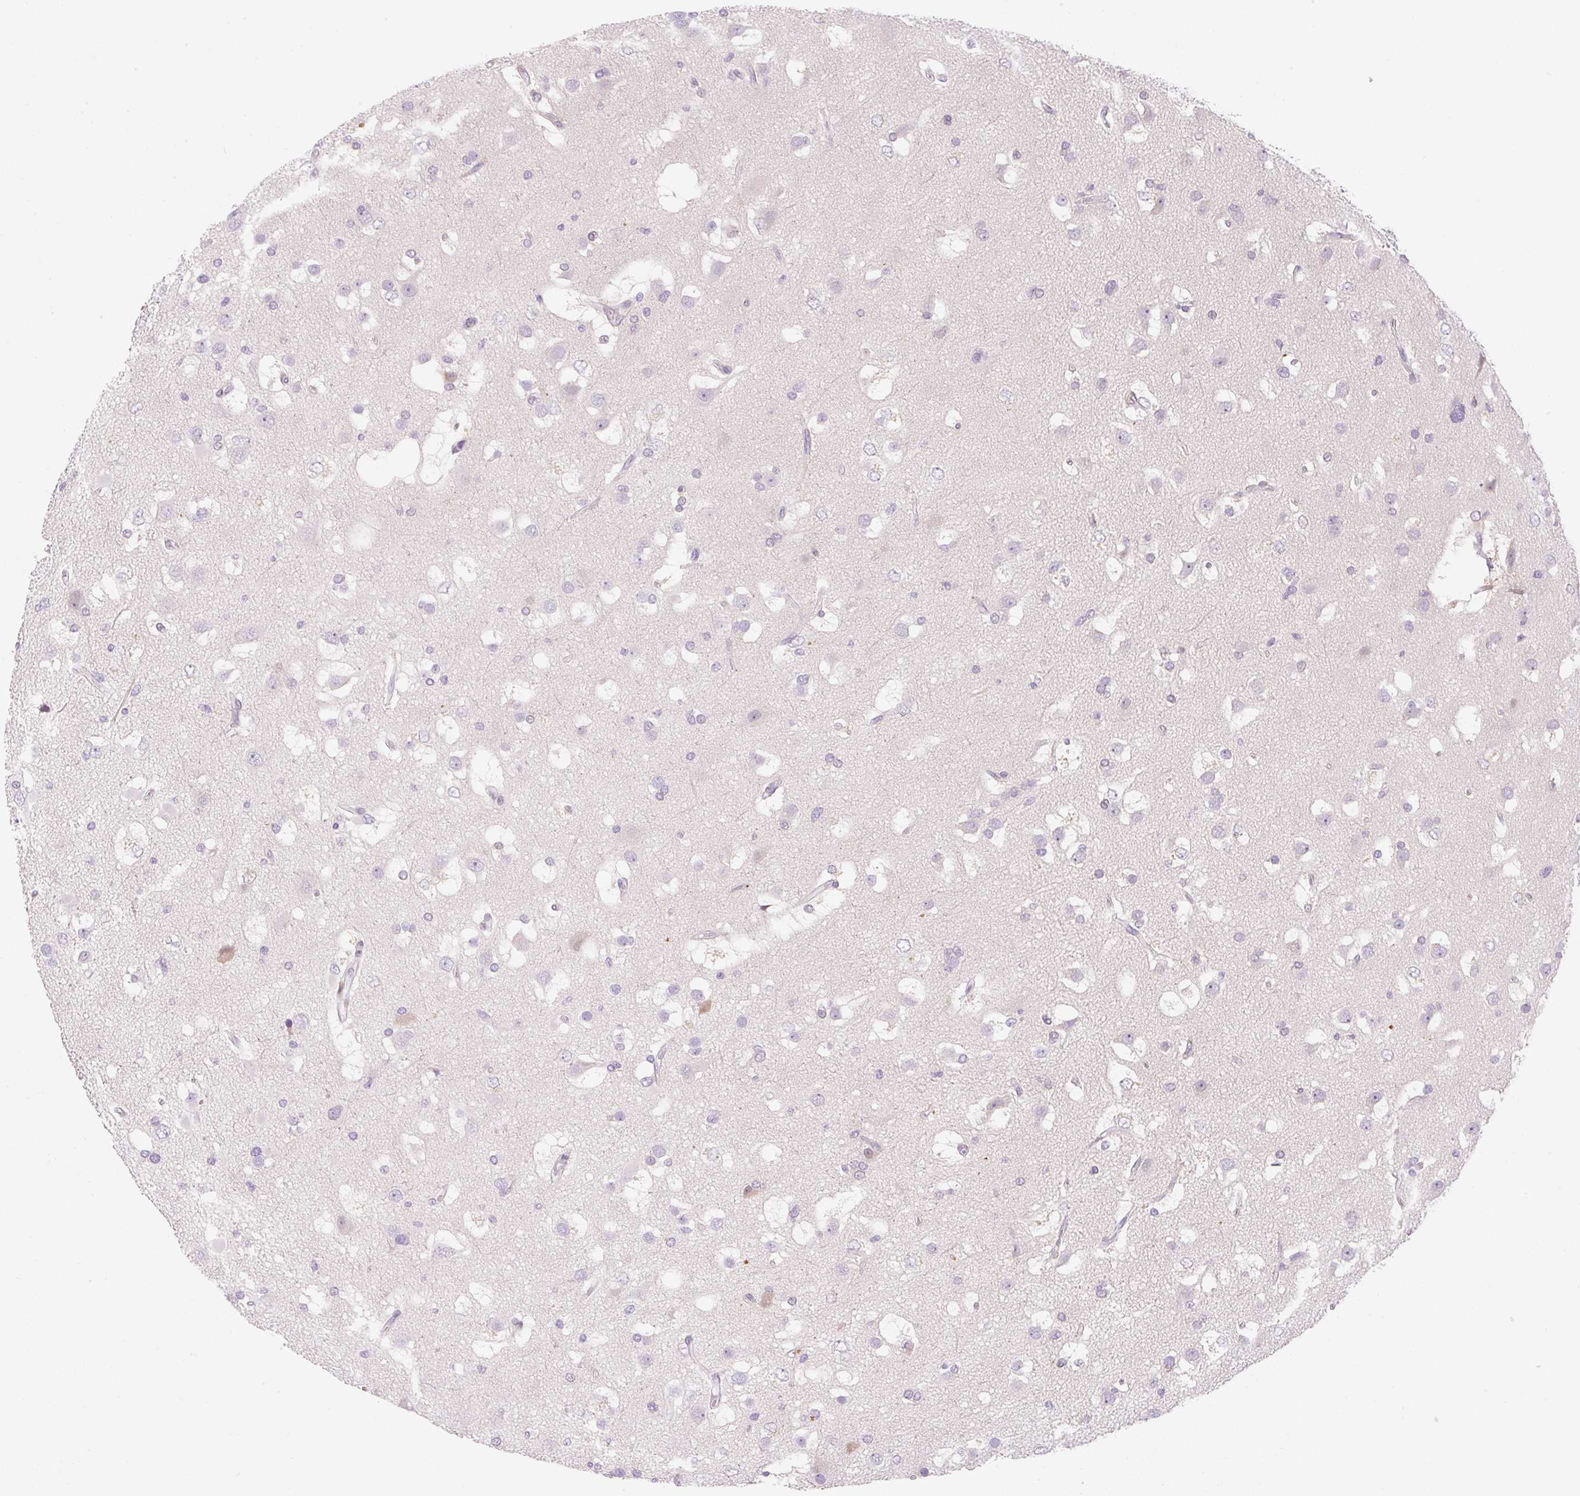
{"staining": {"intensity": "negative", "quantity": "none", "location": "none"}, "tissue": "glioma", "cell_type": "Tumor cells", "image_type": "cancer", "snomed": [{"axis": "morphology", "description": "Glioma, malignant, High grade"}, {"axis": "topography", "description": "Brain"}], "caption": "Immunohistochemistry (IHC) micrograph of glioma stained for a protein (brown), which displays no positivity in tumor cells.", "gene": "SYNE3", "patient": {"sex": "male", "age": 53}}